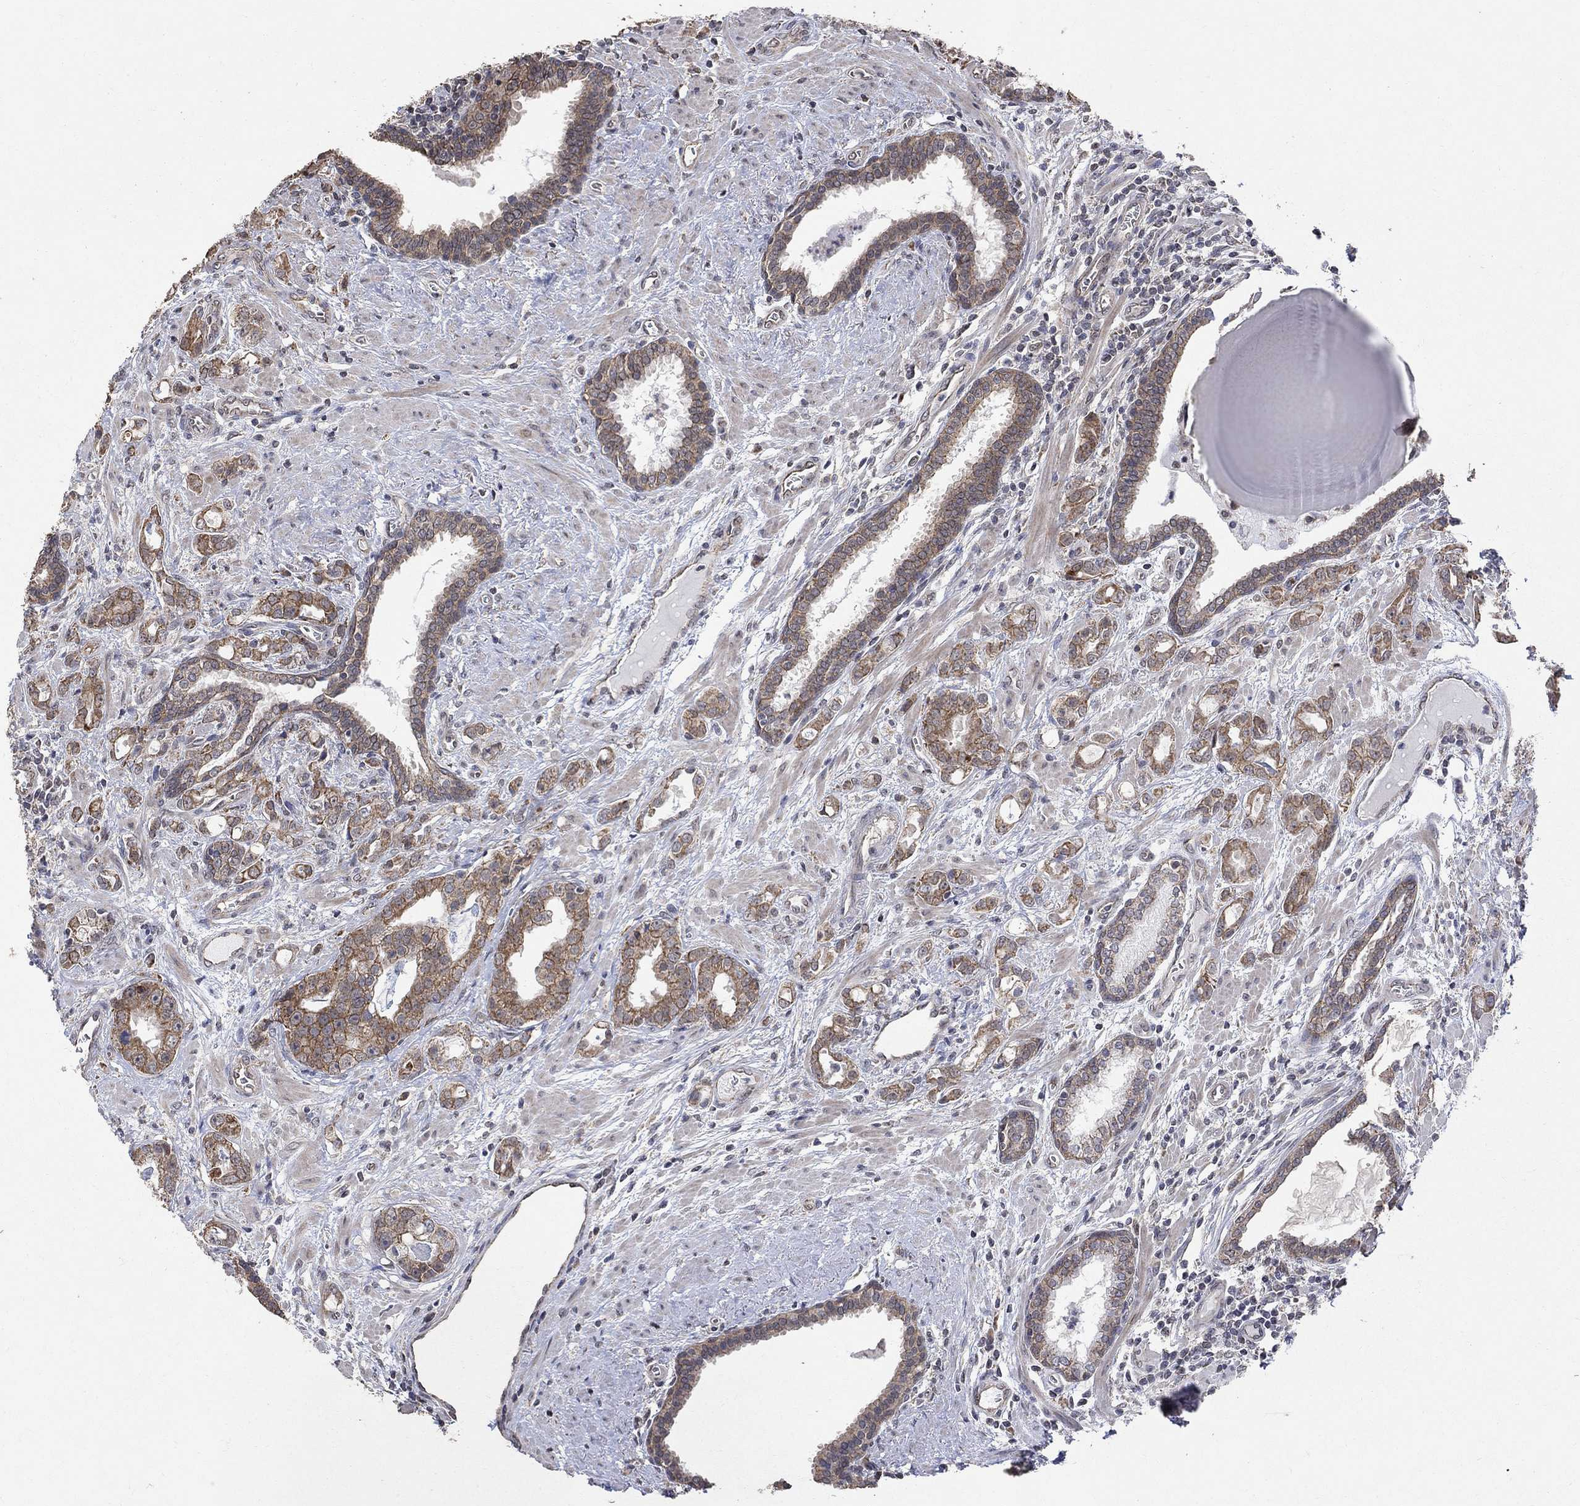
{"staining": {"intensity": "strong", "quantity": "25%-75%", "location": "cytoplasmic/membranous"}, "tissue": "prostate cancer", "cell_type": "Tumor cells", "image_type": "cancer", "snomed": [{"axis": "morphology", "description": "Adenocarcinoma, NOS"}, {"axis": "topography", "description": "Prostate"}], "caption": "DAB (3,3'-diaminobenzidine) immunohistochemical staining of prostate cancer reveals strong cytoplasmic/membranous protein expression in about 25%-75% of tumor cells.", "gene": "ANKRA2", "patient": {"sex": "male", "age": 57}}